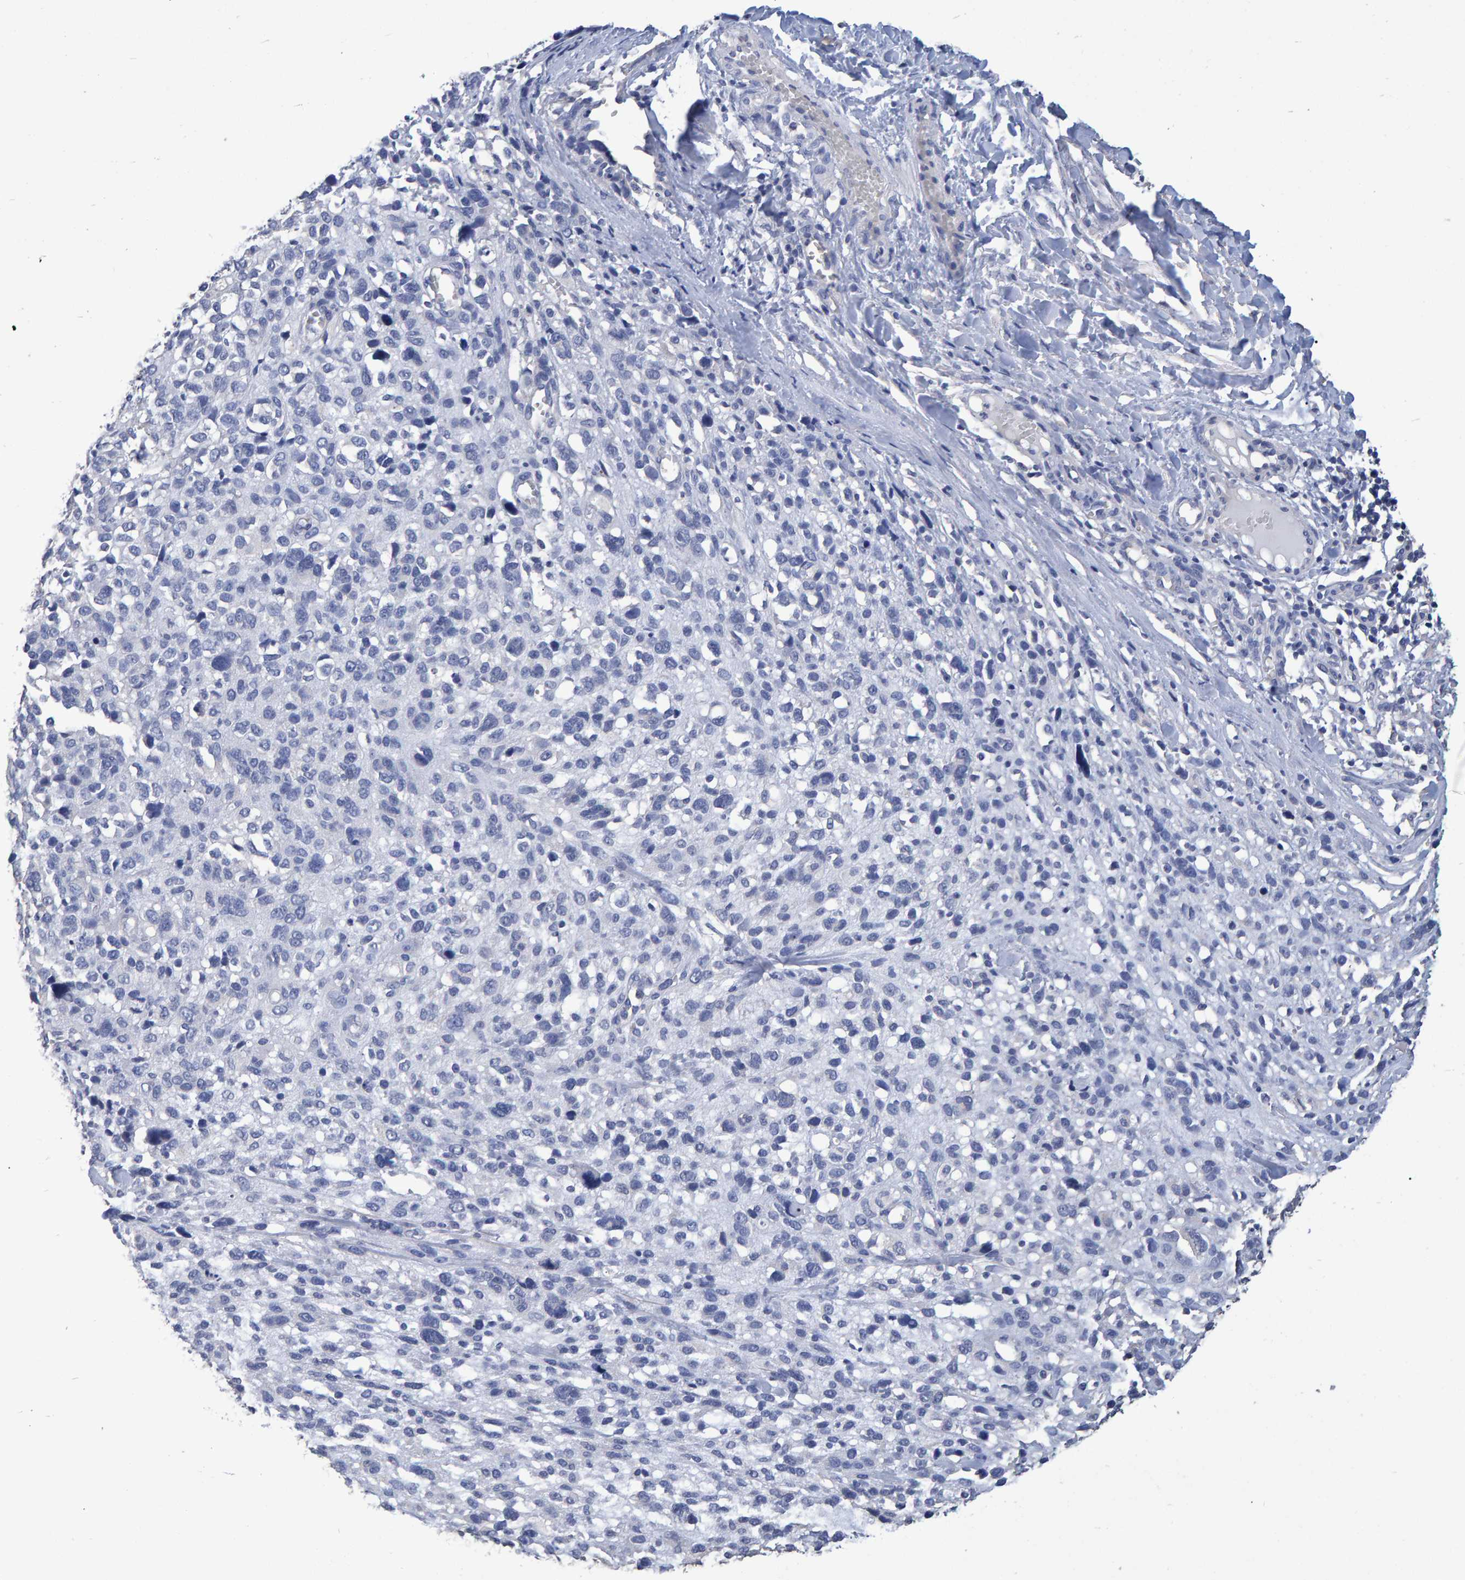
{"staining": {"intensity": "negative", "quantity": "none", "location": "none"}, "tissue": "melanoma", "cell_type": "Tumor cells", "image_type": "cancer", "snomed": [{"axis": "morphology", "description": "Malignant melanoma, NOS"}, {"axis": "topography", "description": "Skin"}], "caption": "Immunohistochemistry of malignant melanoma exhibits no staining in tumor cells.", "gene": "HEMGN", "patient": {"sex": "female", "age": 55}}